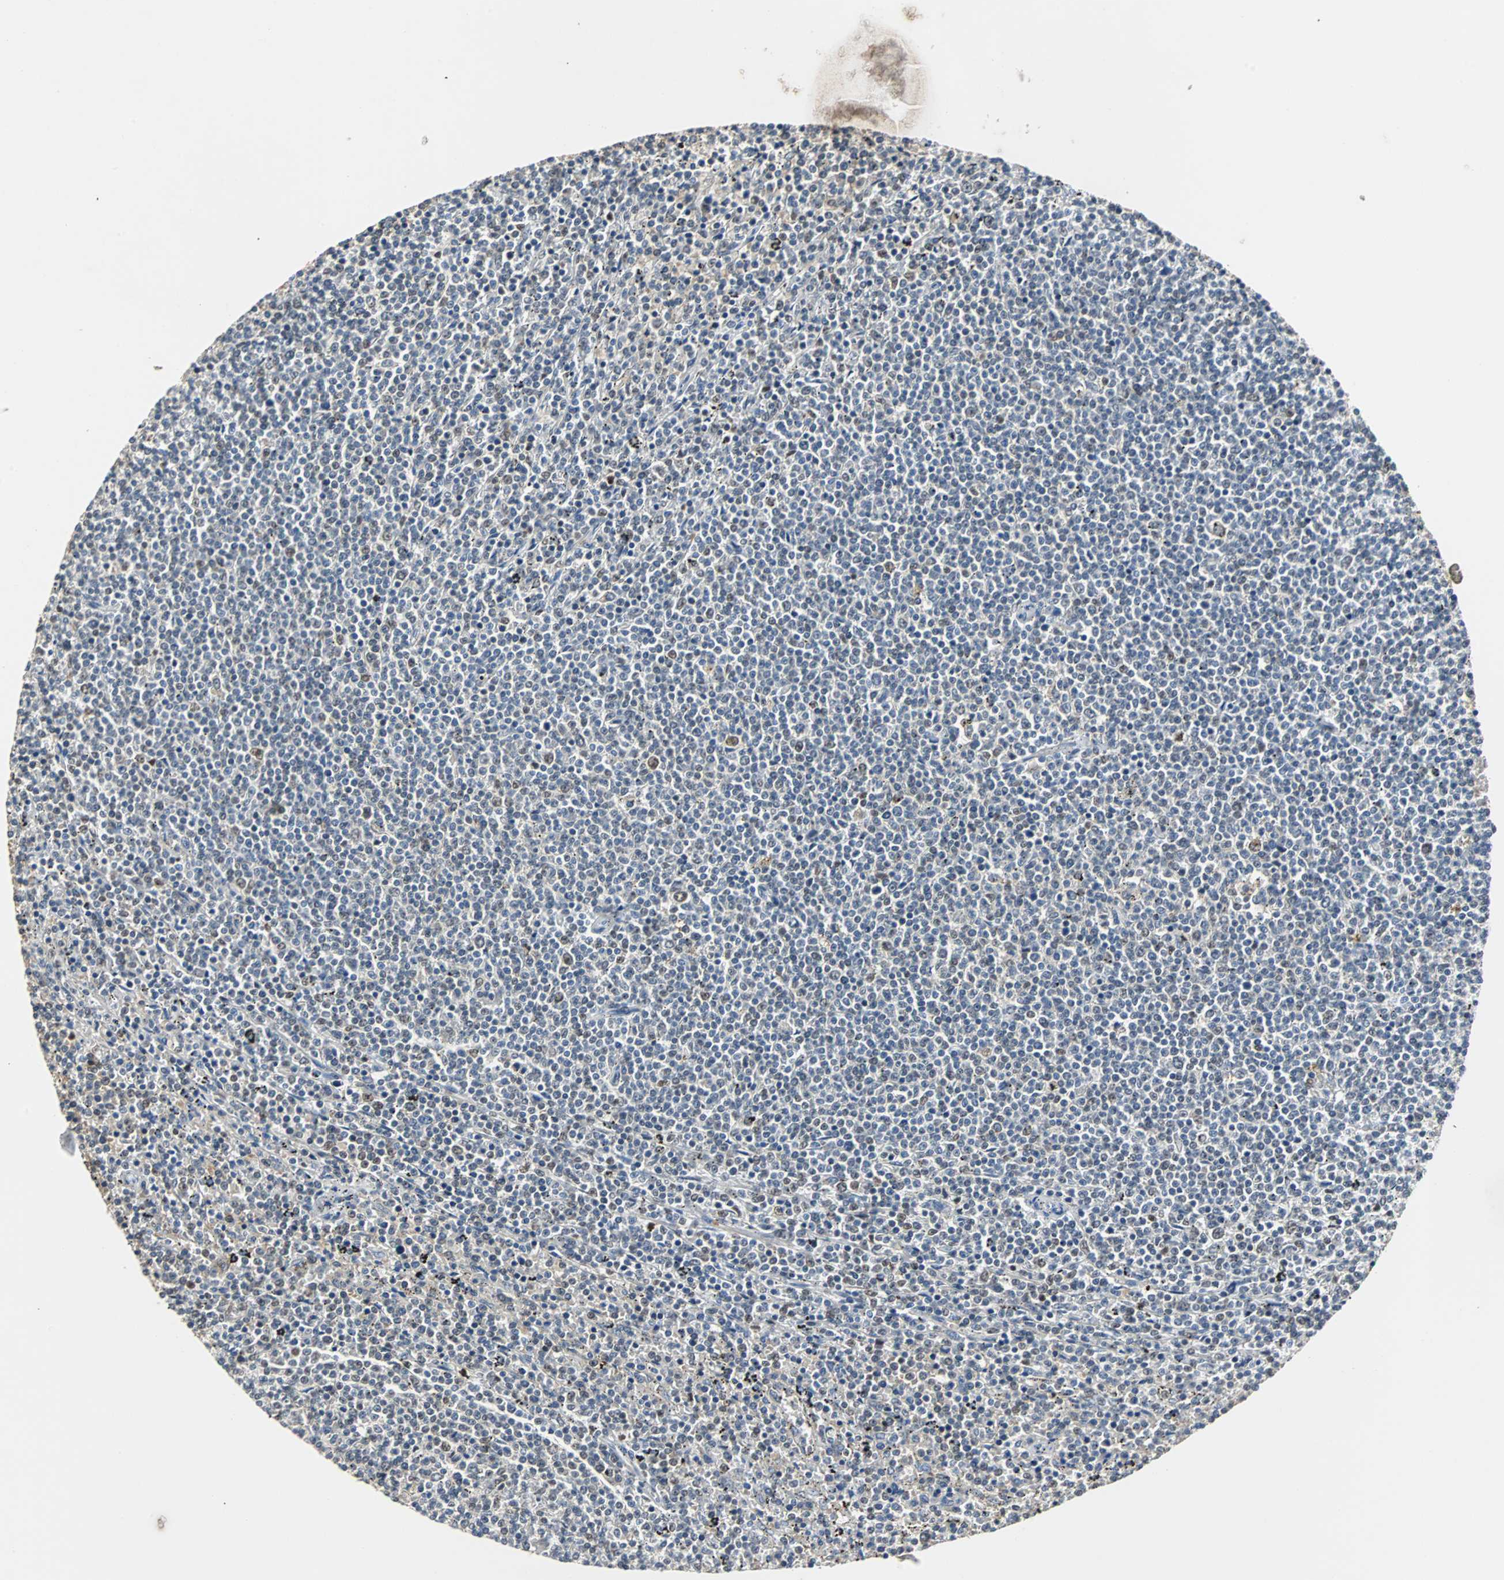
{"staining": {"intensity": "negative", "quantity": "none", "location": "none"}, "tissue": "lymphoma", "cell_type": "Tumor cells", "image_type": "cancer", "snomed": [{"axis": "morphology", "description": "Malignant lymphoma, non-Hodgkin's type, Low grade"}, {"axis": "topography", "description": "Spleen"}], "caption": "Protein analysis of lymphoma displays no significant positivity in tumor cells.", "gene": "HLX", "patient": {"sex": "female", "age": 50}}